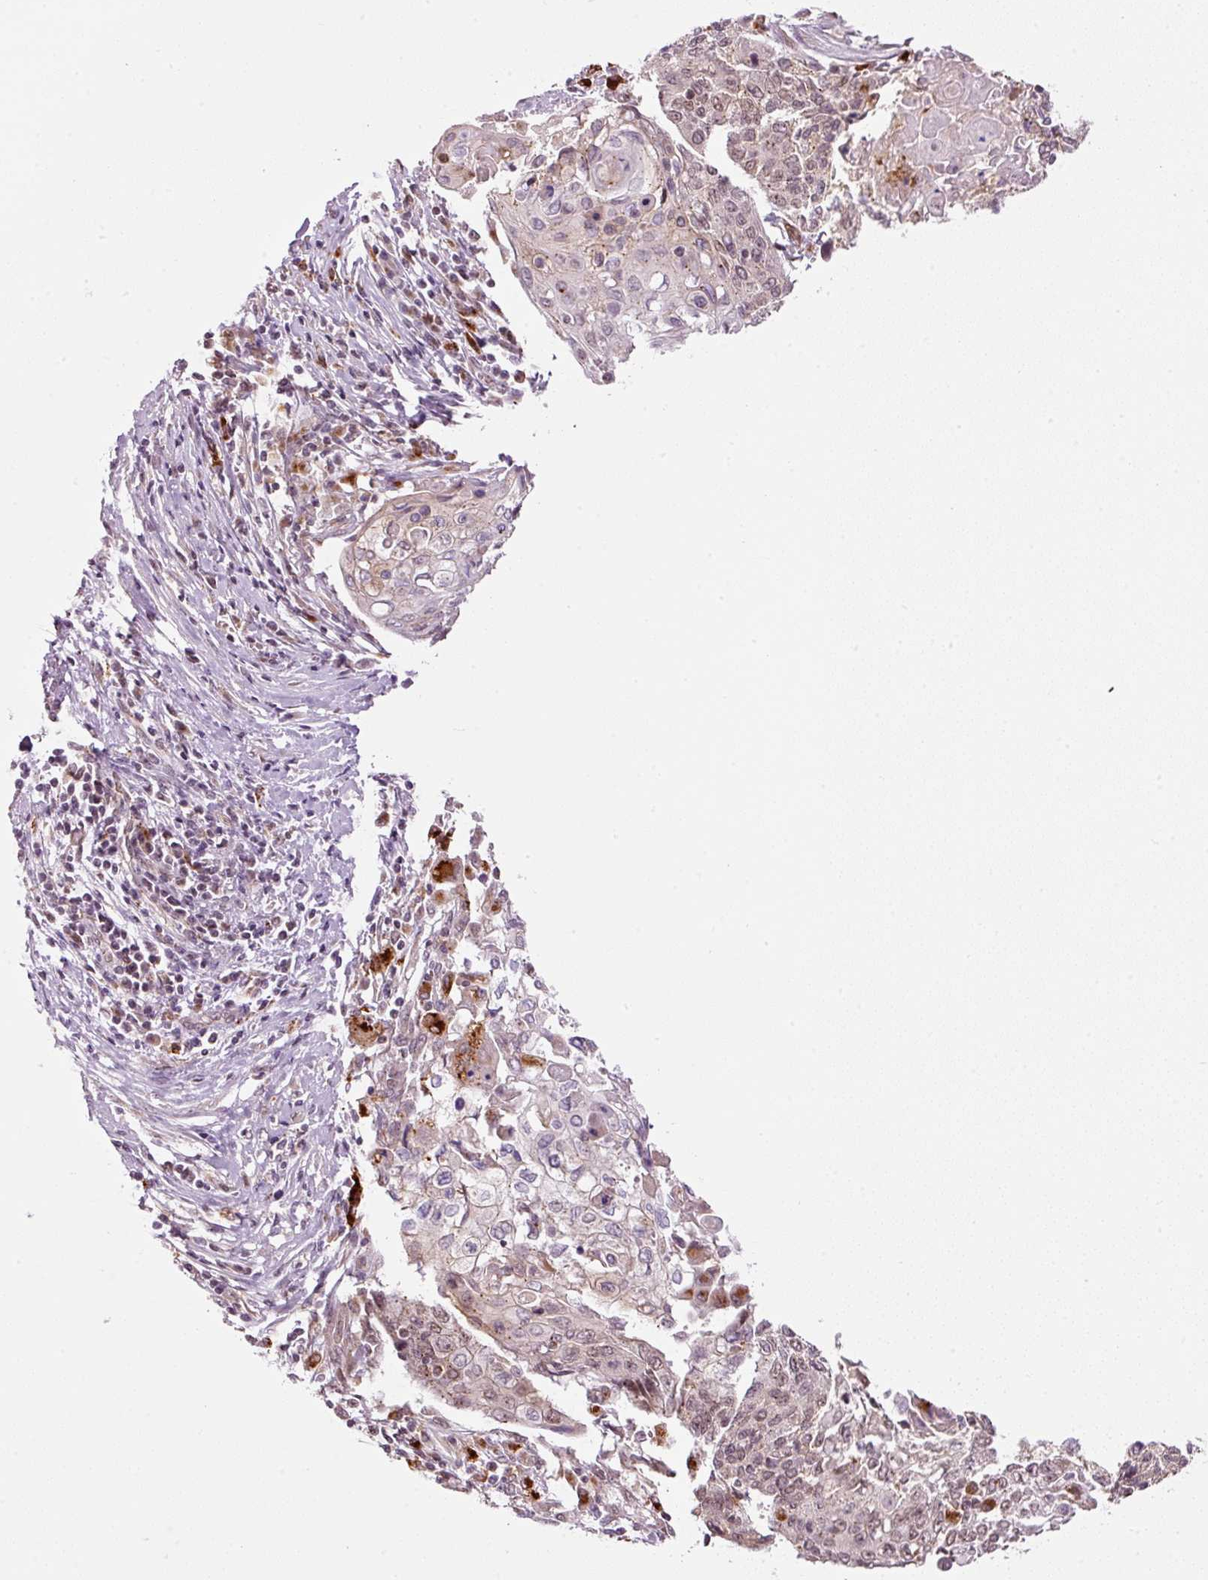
{"staining": {"intensity": "weak", "quantity": "<25%", "location": "cytoplasmic/membranous"}, "tissue": "cervical cancer", "cell_type": "Tumor cells", "image_type": "cancer", "snomed": [{"axis": "morphology", "description": "Squamous cell carcinoma, NOS"}, {"axis": "topography", "description": "Cervix"}], "caption": "Immunohistochemical staining of cervical cancer (squamous cell carcinoma) reveals no significant expression in tumor cells. (DAB (3,3'-diaminobenzidine) immunohistochemistry, high magnification).", "gene": "ZNF639", "patient": {"sex": "female", "age": 39}}